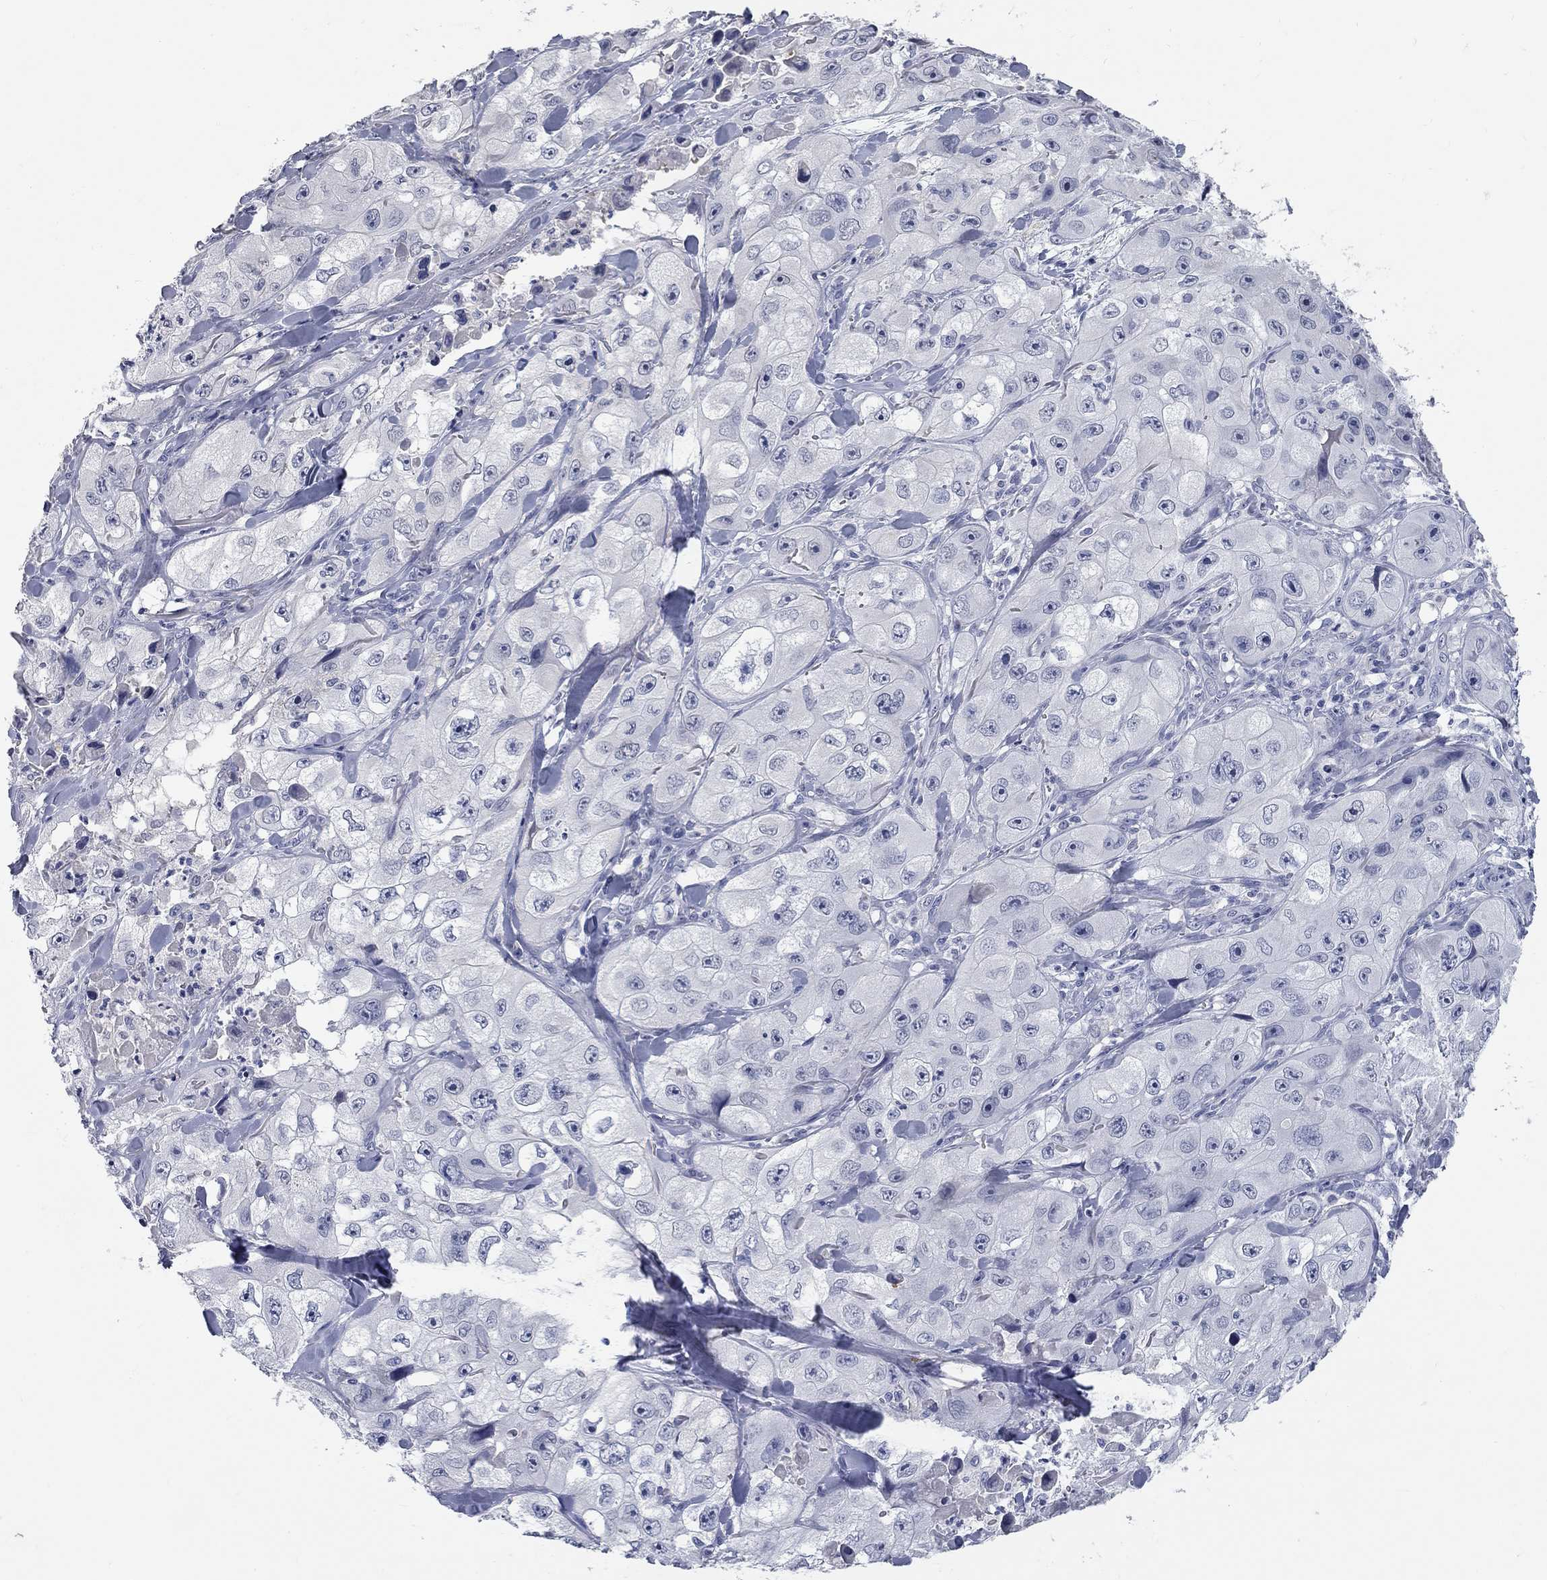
{"staining": {"intensity": "negative", "quantity": "none", "location": "none"}, "tissue": "skin cancer", "cell_type": "Tumor cells", "image_type": "cancer", "snomed": [{"axis": "morphology", "description": "Squamous cell carcinoma, NOS"}, {"axis": "topography", "description": "Skin"}, {"axis": "topography", "description": "Subcutis"}], "caption": "Immunohistochemistry micrograph of squamous cell carcinoma (skin) stained for a protein (brown), which demonstrates no positivity in tumor cells. (DAB IHC visualized using brightfield microscopy, high magnification).", "gene": "SYT12", "patient": {"sex": "male", "age": 73}}